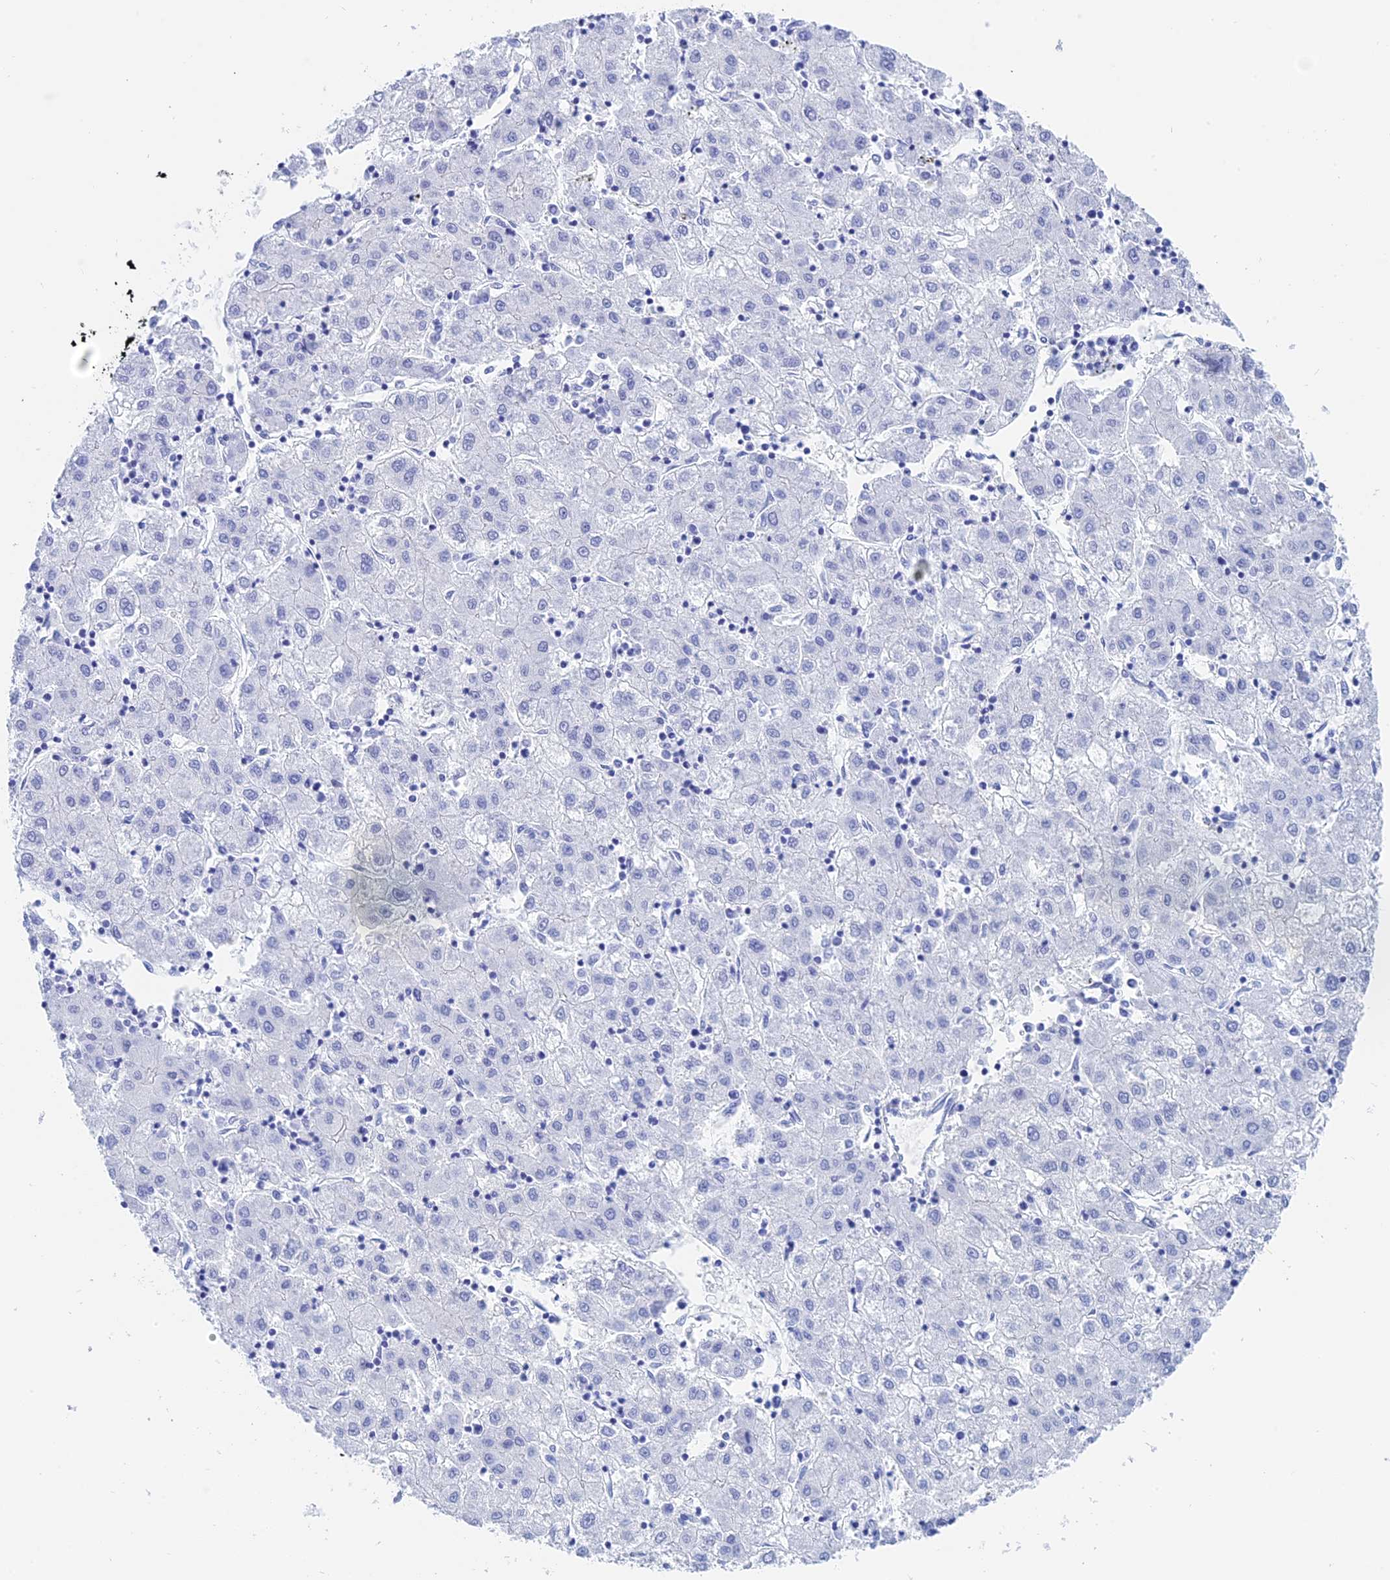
{"staining": {"intensity": "negative", "quantity": "none", "location": "none"}, "tissue": "liver cancer", "cell_type": "Tumor cells", "image_type": "cancer", "snomed": [{"axis": "morphology", "description": "Carcinoma, Hepatocellular, NOS"}, {"axis": "topography", "description": "Liver"}], "caption": "This is a histopathology image of immunohistochemistry staining of hepatocellular carcinoma (liver), which shows no expression in tumor cells. The staining is performed using DAB brown chromogen with nuclei counter-stained in using hematoxylin.", "gene": "TEX101", "patient": {"sex": "male", "age": 72}}